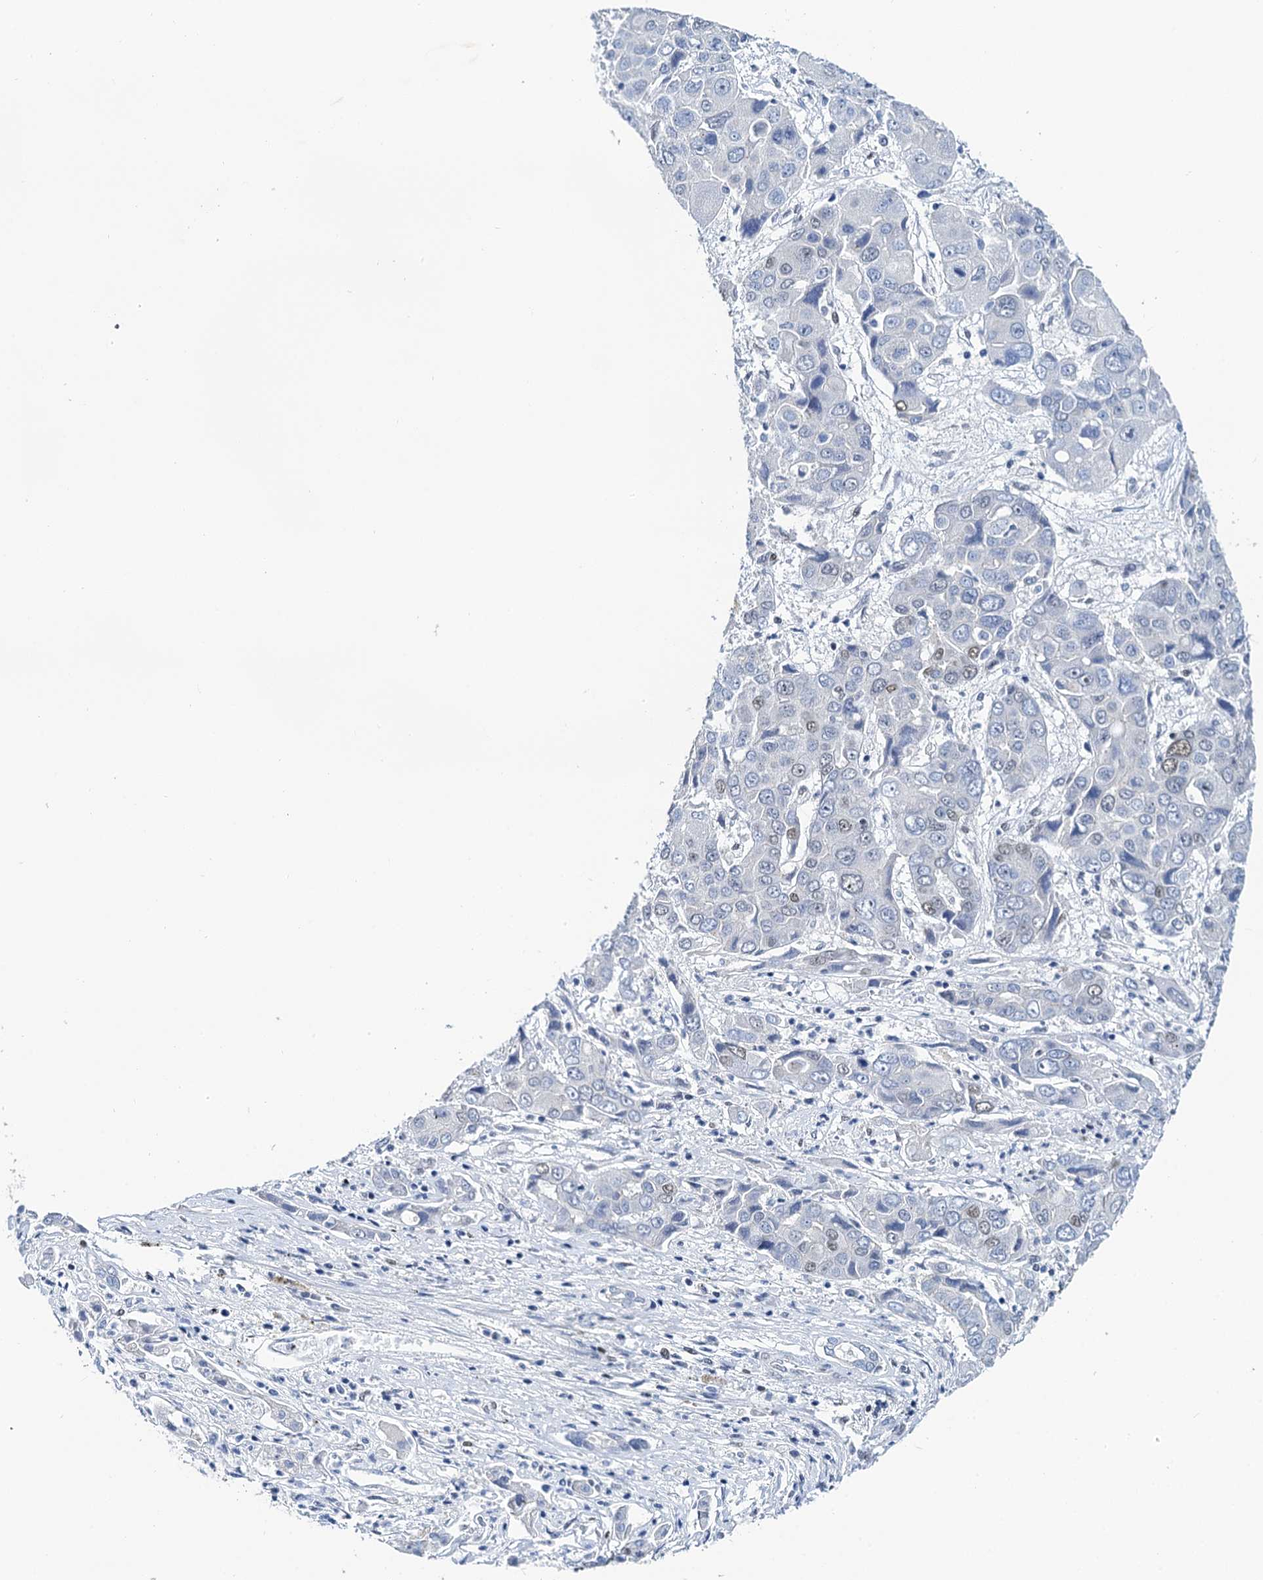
{"staining": {"intensity": "negative", "quantity": "none", "location": "none"}, "tissue": "liver cancer", "cell_type": "Tumor cells", "image_type": "cancer", "snomed": [{"axis": "morphology", "description": "Cholangiocarcinoma"}, {"axis": "topography", "description": "Liver"}], "caption": "DAB (3,3'-diaminobenzidine) immunohistochemical staining of liver cholangiocarcinoma demonstrates no significant positivity in tumor cells. (Brightfield microscopy of DAB immunohistochemistry at high magnification).", "gene": "SLTM", "patient": {"sex": "male", "age": 67}}